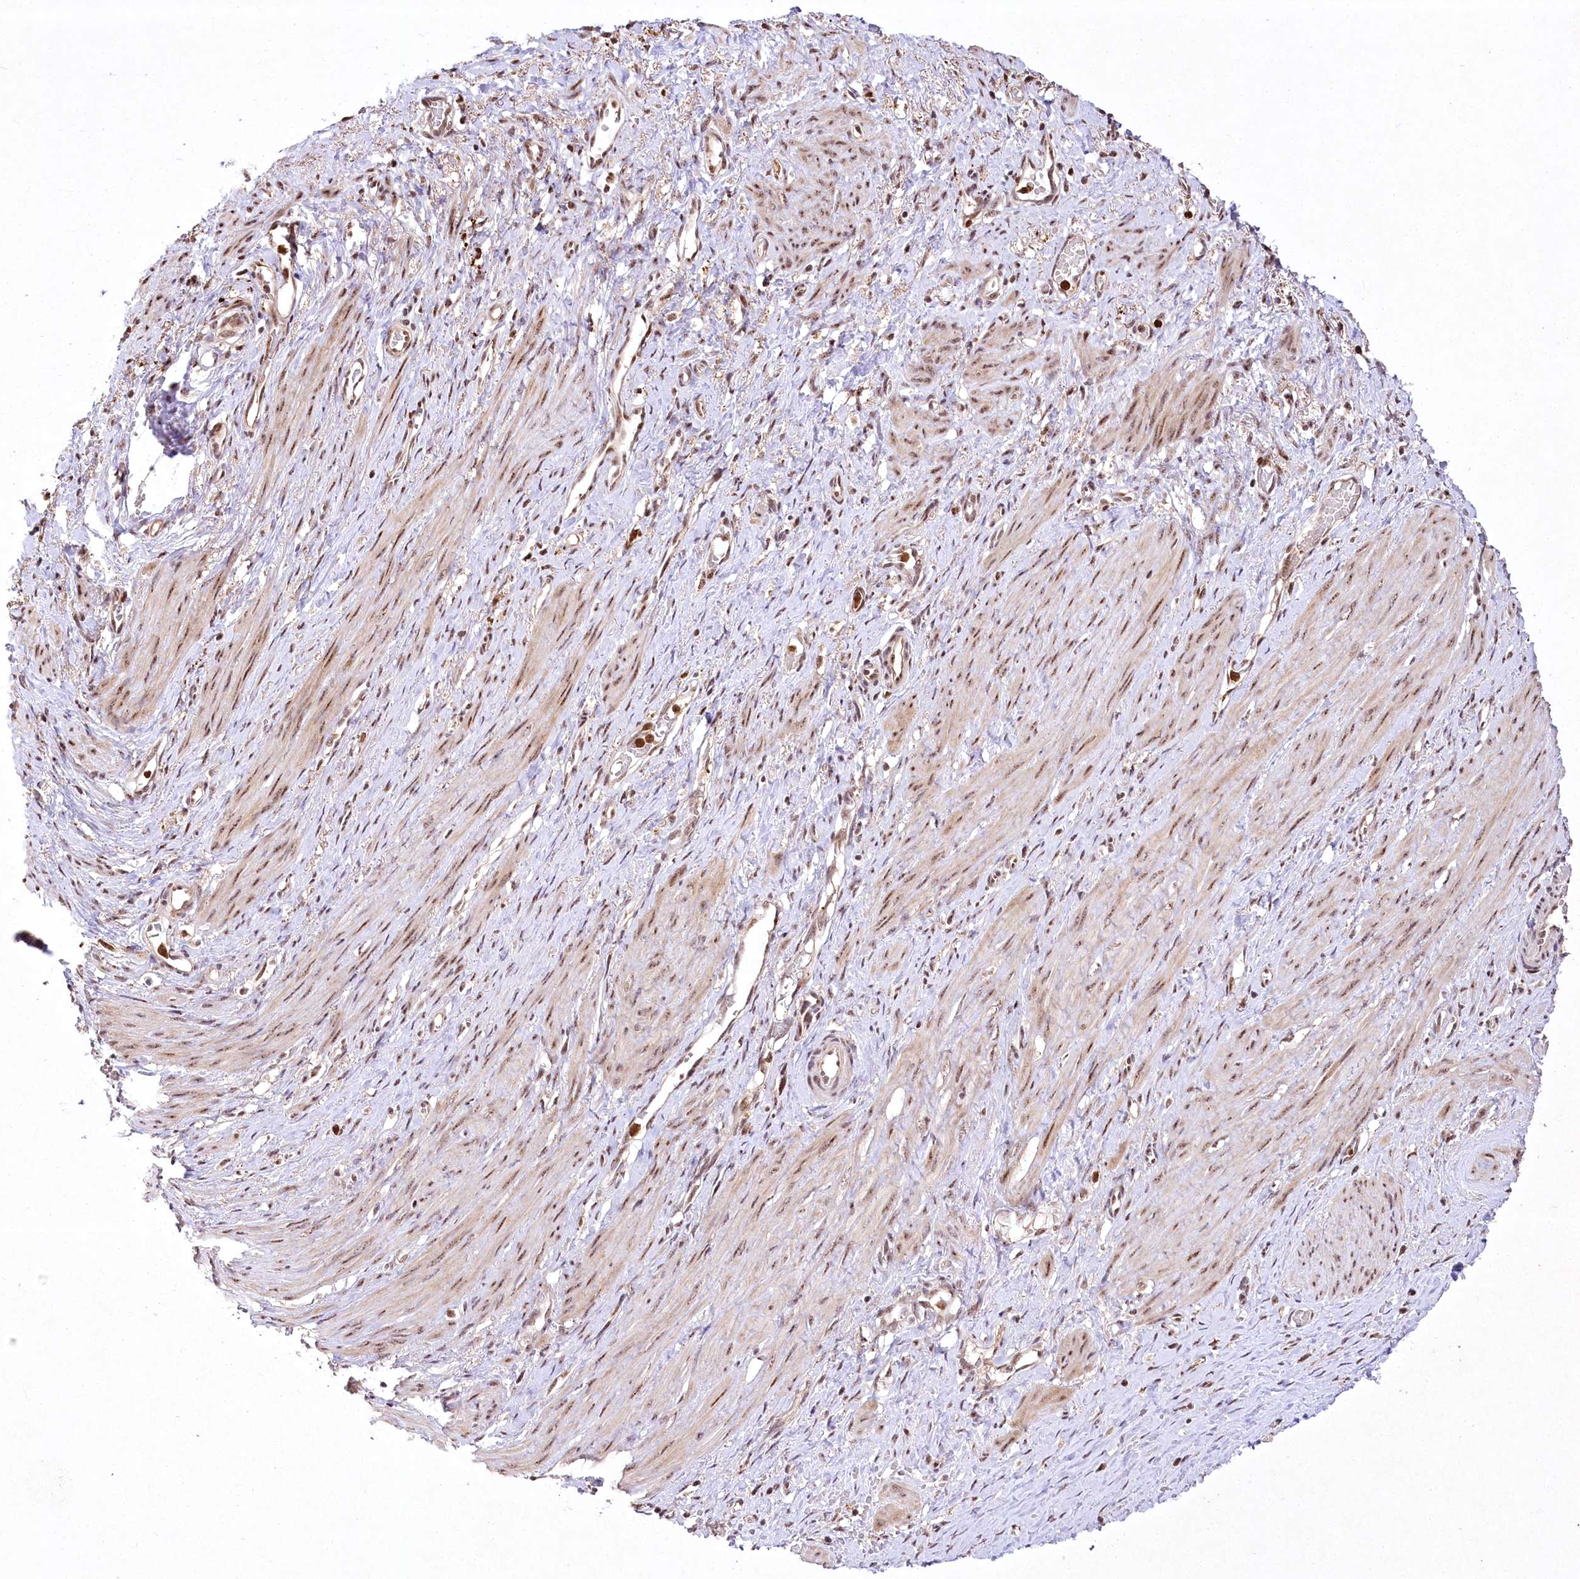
{"staining": {"intensity": "weak", "quantity": ">75%", "location": "cytoplasmic/membranous,nuclear"}, "tissue": "smooth muscle", "cell_type": "Smooth muscle cells", "image_type": "normal", "snomed": [{"axis": "morphology", "description": "Normal tissue, NOS"}, {"axis": "topography", "description": "Endometrium"}], "caption": "Protein staining by immunohistochemistry (IHC) shows weak cytoplasmic/membranous,nuclear expression in about >75% of smooth muscle cells in normal smooth muscle.", "gene": "PYROXD1", "patient": {"sex": "female", "age": 33}}